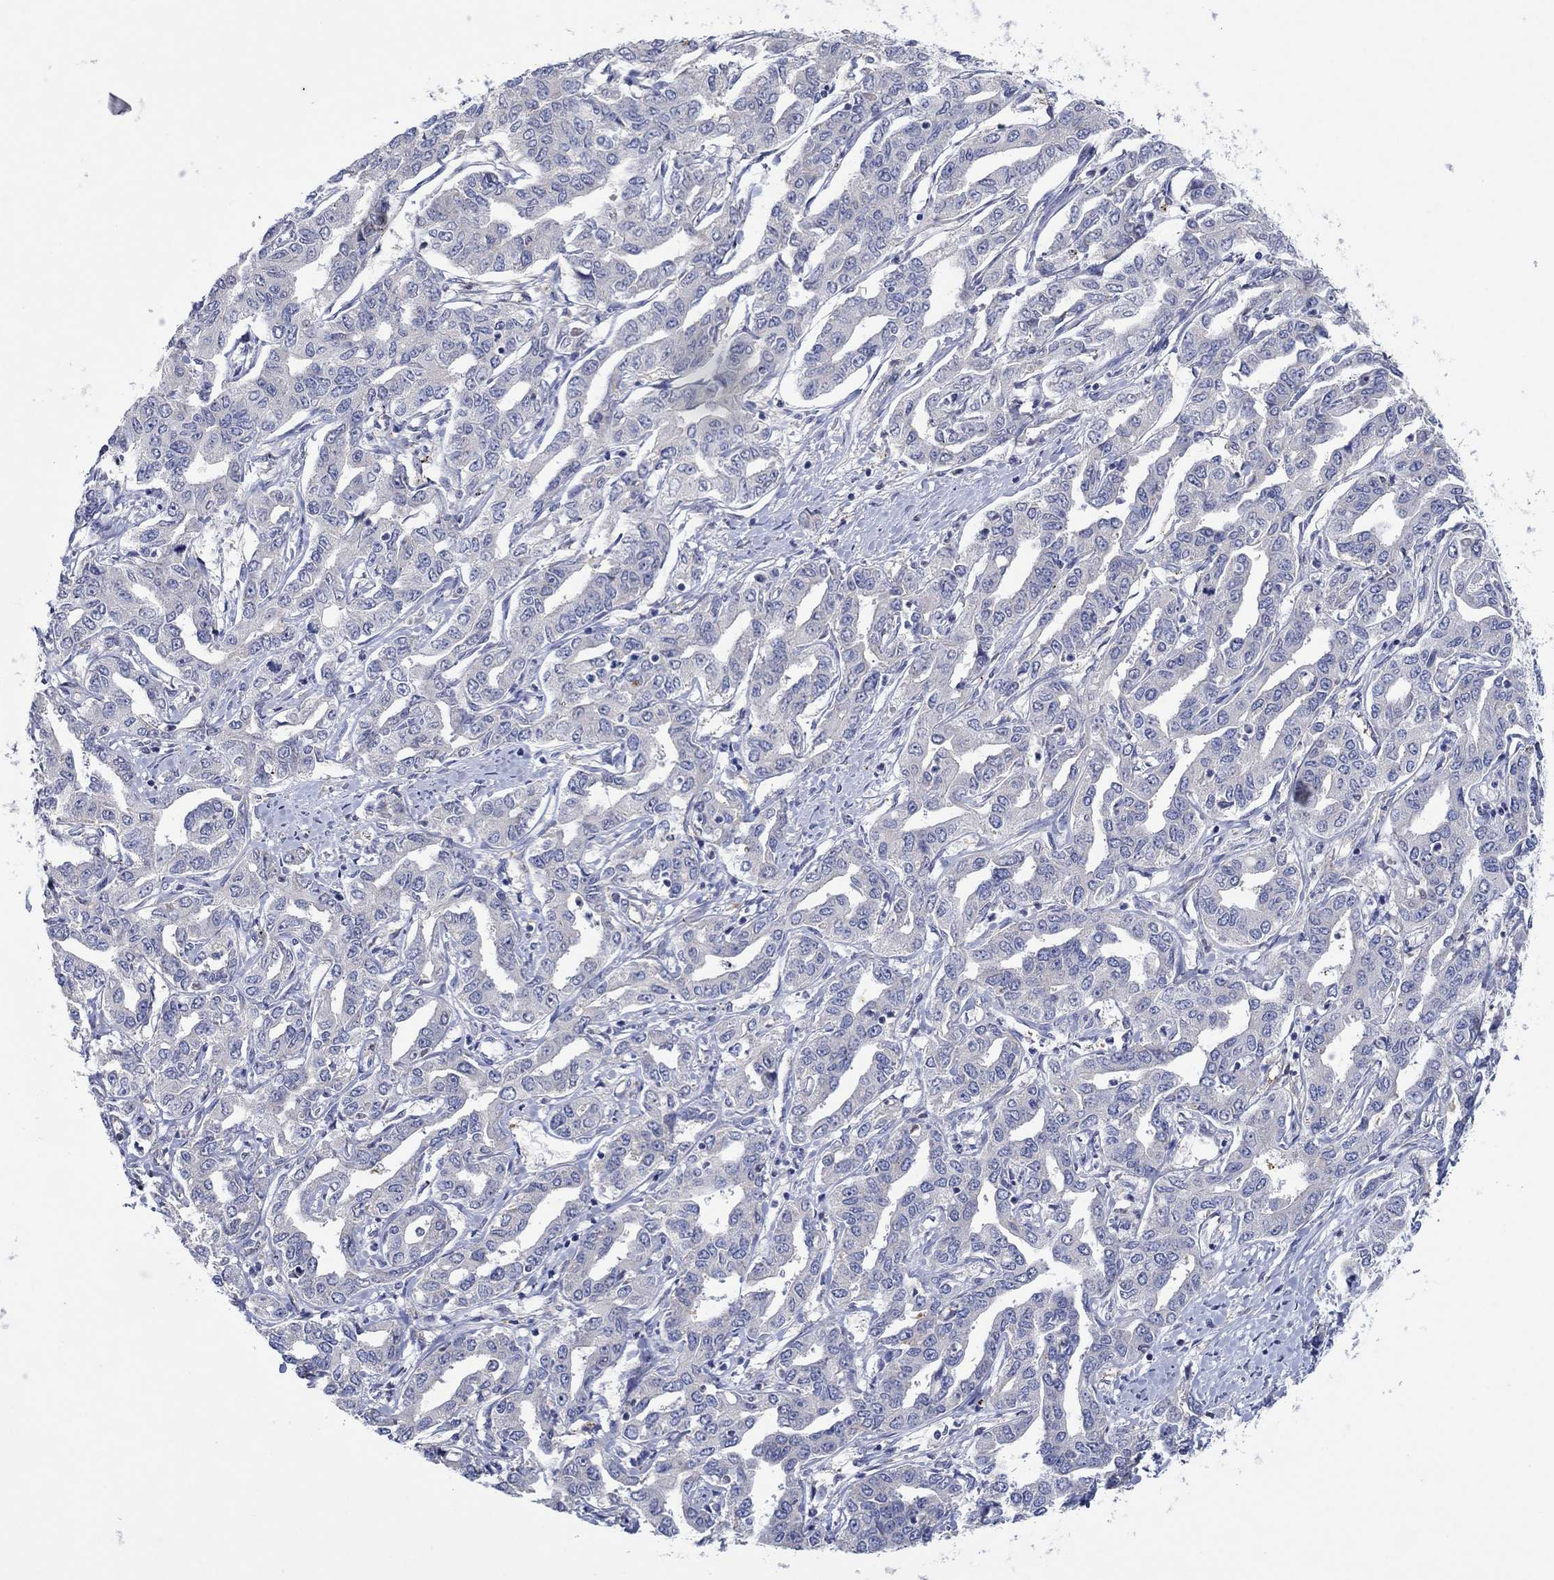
{"staining": {"intensity": "negative", "quantity": "none", "location": "none"}, "tissue": "liver cancer", "cell_type": "Tumor cells", "image_type": "cancer", "snomed": [{"axis": "morphology", "description": "Cholangiocarcinoma"}, {"axis": "topography", "description": "Liver"}], "caption": "Micrograph shows no protein staining in tumor cells of liver cancer (cholangiocarcinoma) tissue.", "gene": "PLCL2", "patient": {"sex": "male", "age": 59}}